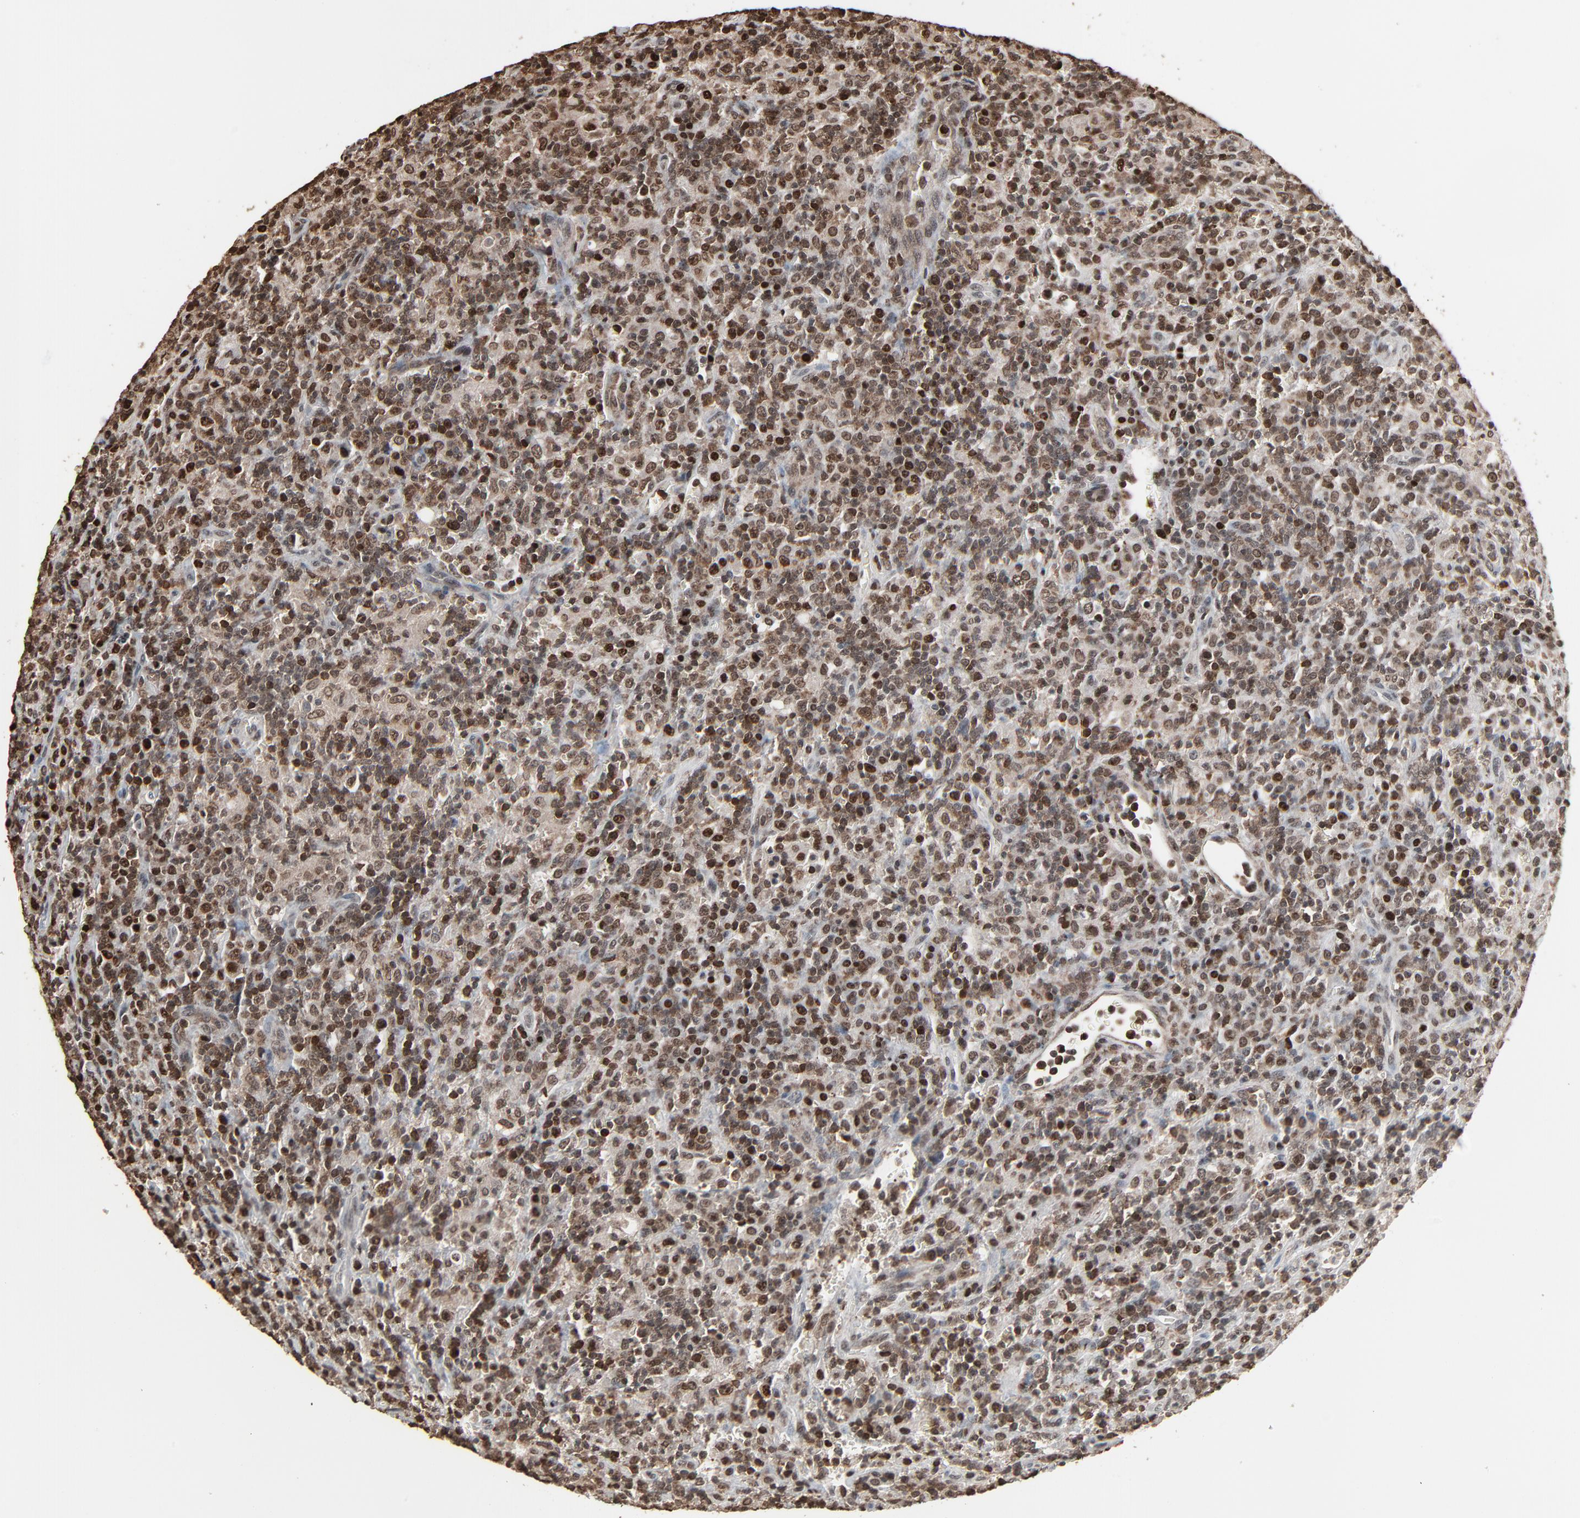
{"staining": {"intensity": "strong", "quantity": ">75%", "location": "nuclear"}, "tissue": "lymphoma", "cell_type": "Tumor cells", "image_type": "cancer", "snomed": [{"axis": "morphology", "description": "Hodgkin's disease, NOS"}, {"axis": "topography", "description": "Lymph node"}], "caption": "Tumor cells show high levels of strong nuclear staining in approximately >75% of cells in human Hodgkin's disease. (brown staining indicates protein expression, while blue staining denotes nuclei).", "gene": "RPS6KA3", "patient": {"sex": "male", "age": 65}}